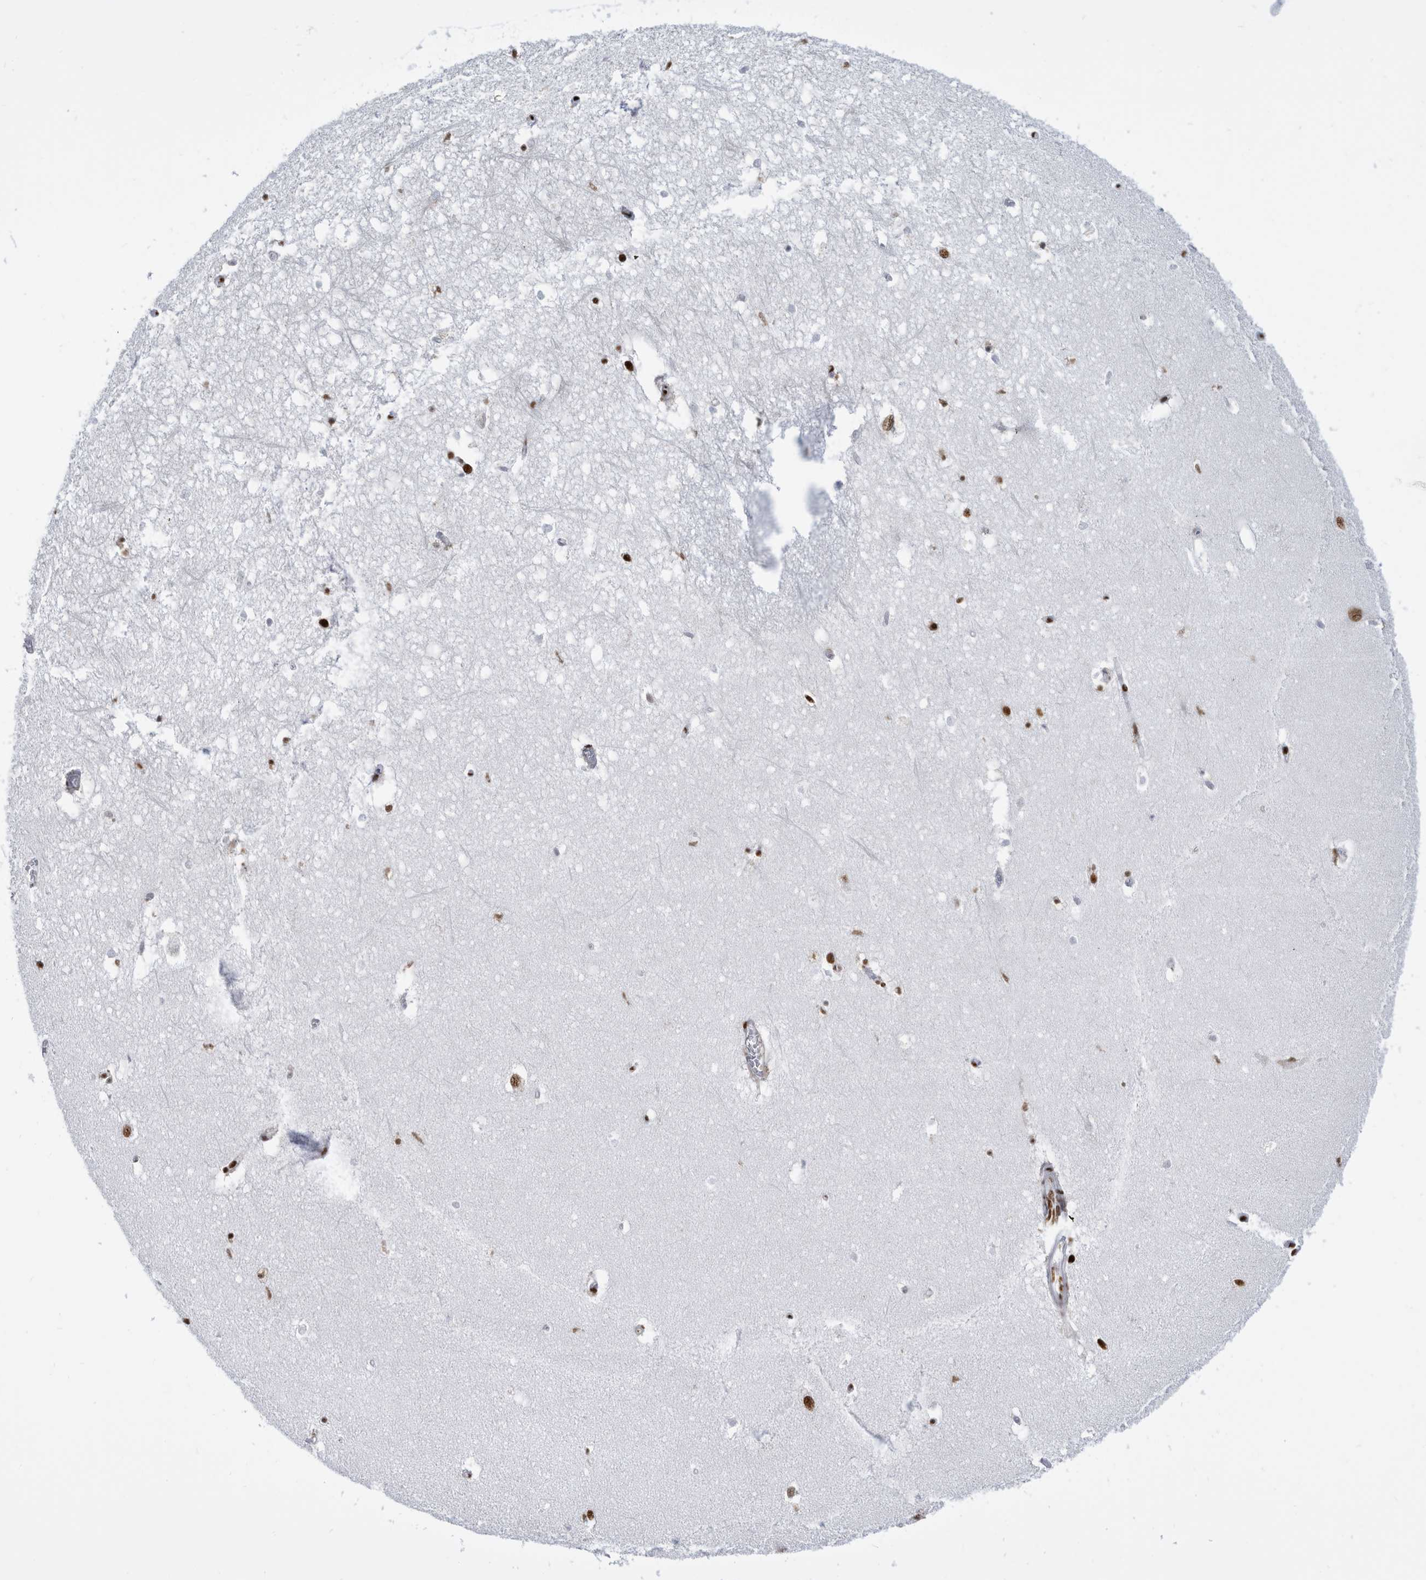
{"staining": {"intensity": "strong", "quantity": "25%-75%", "location": "nuclear"}, "tissue": "hippocampus", "cell_type": "Glial cells", "image_type": "normal", "snomed": [{"axis": "morphology", "description": "Normal tissue, NOS"}, {"axis": "topography", "description": "Hippocampus"}], "caption": "Immunohistochemical staining of normal human hippocampus displays strong nuclear protein expression in approximately 25%-75% of glial cells.", "gene": "SF3A1", "patient": {"sex": "female", "age": 64}}